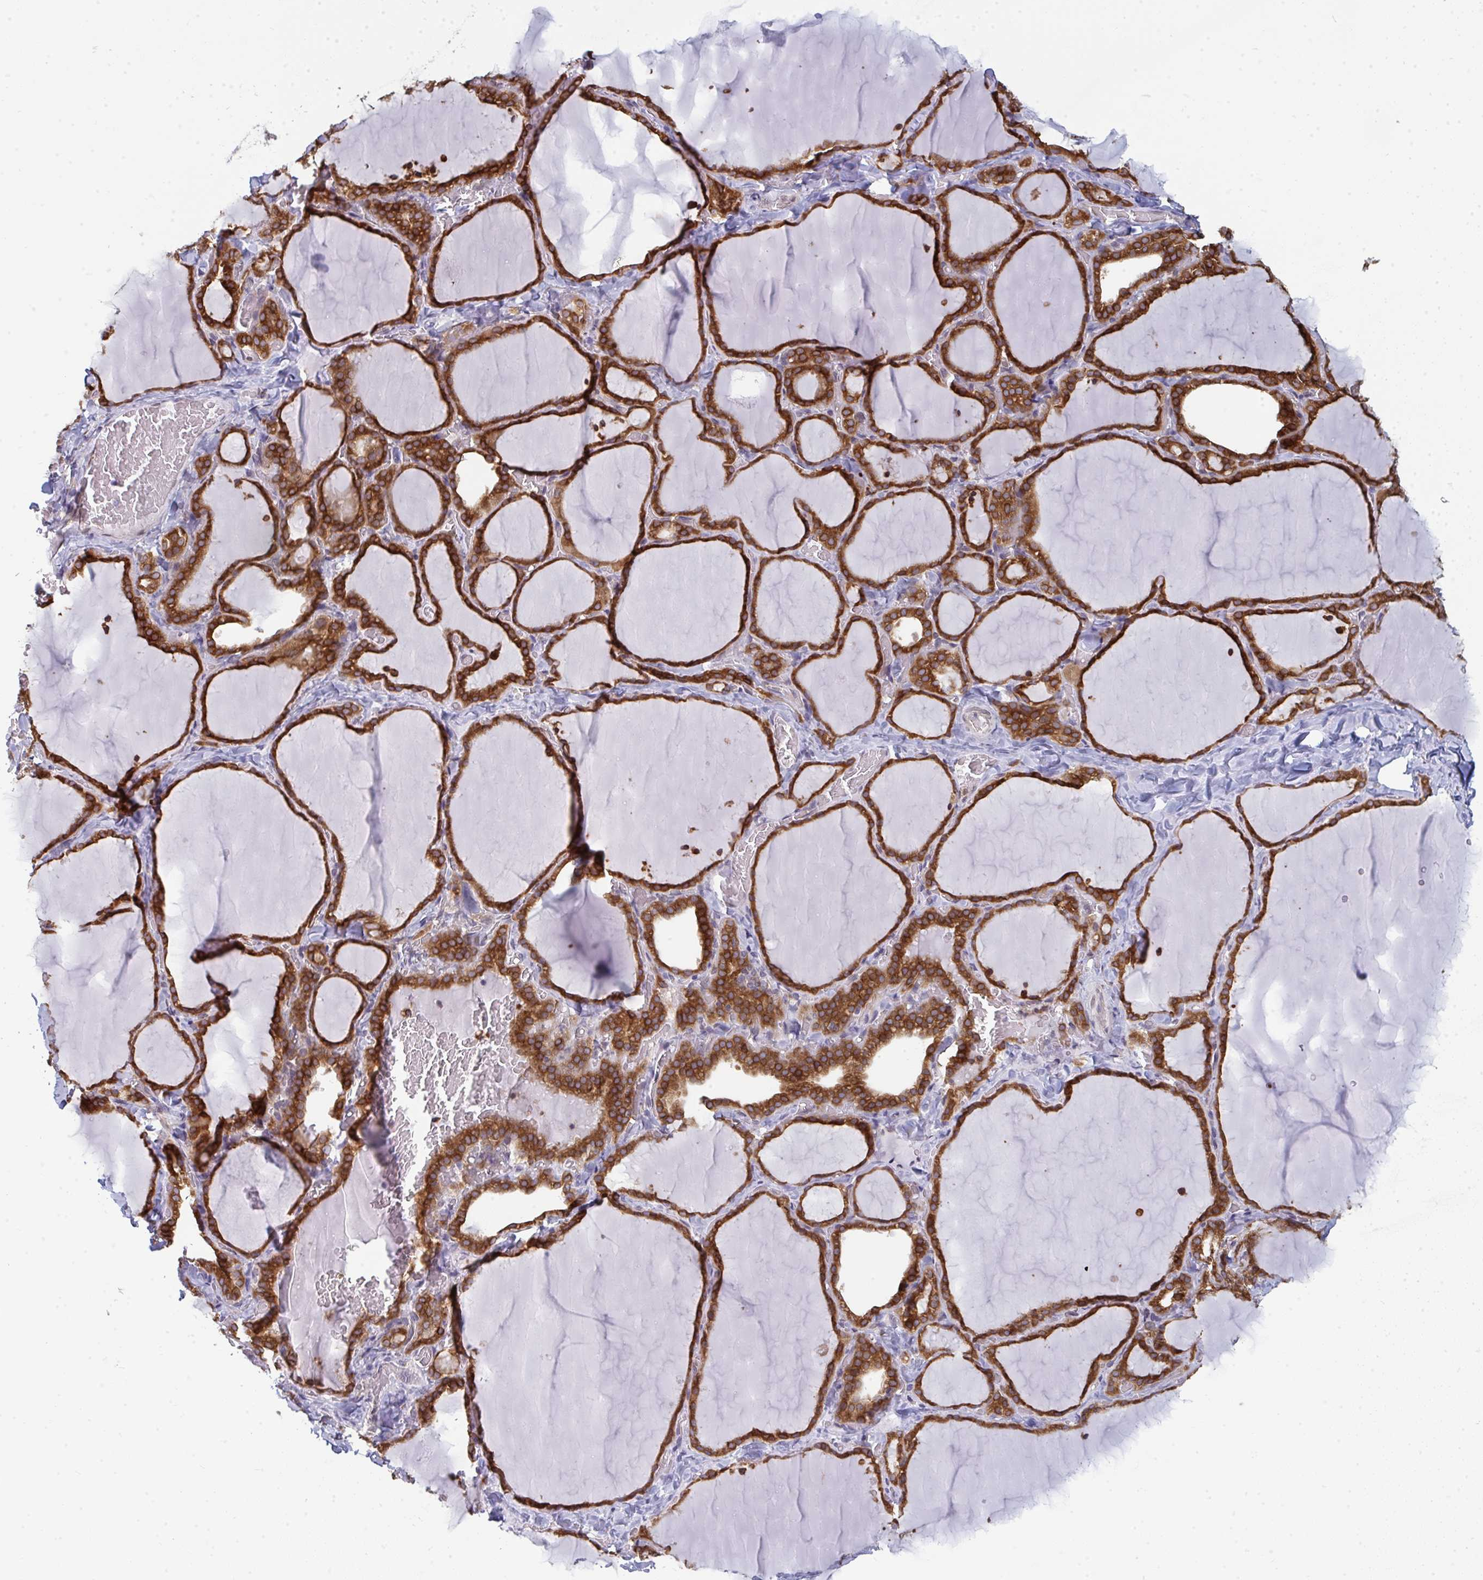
{"staining": {"intensity": "strong", "quantity": ">75%", "location": "cytoplasmic/membranous"}, "tissue": "thyroid gland", "cell_type": "Glandular cells", "image_type": "normal", "snomed": [{"axis": "morphology", "description": "Normal tissue, NOS"}, {"axis": "topography", "description": "Thyroid gland"}], "caption": "Immunohistochemistry of normal human thyroid gland reveals high levels of strong cytoplasmic/membranous staining in approximately >75% of glandular cells. (Stains: DAB (3,3'-diaminobenzidine) in brown, nuclei in blue, Microscopy: brightfield microscopy at high magnification).", "gene": "LYSMD4", "patient": {"sex": "female", "age": 22}}